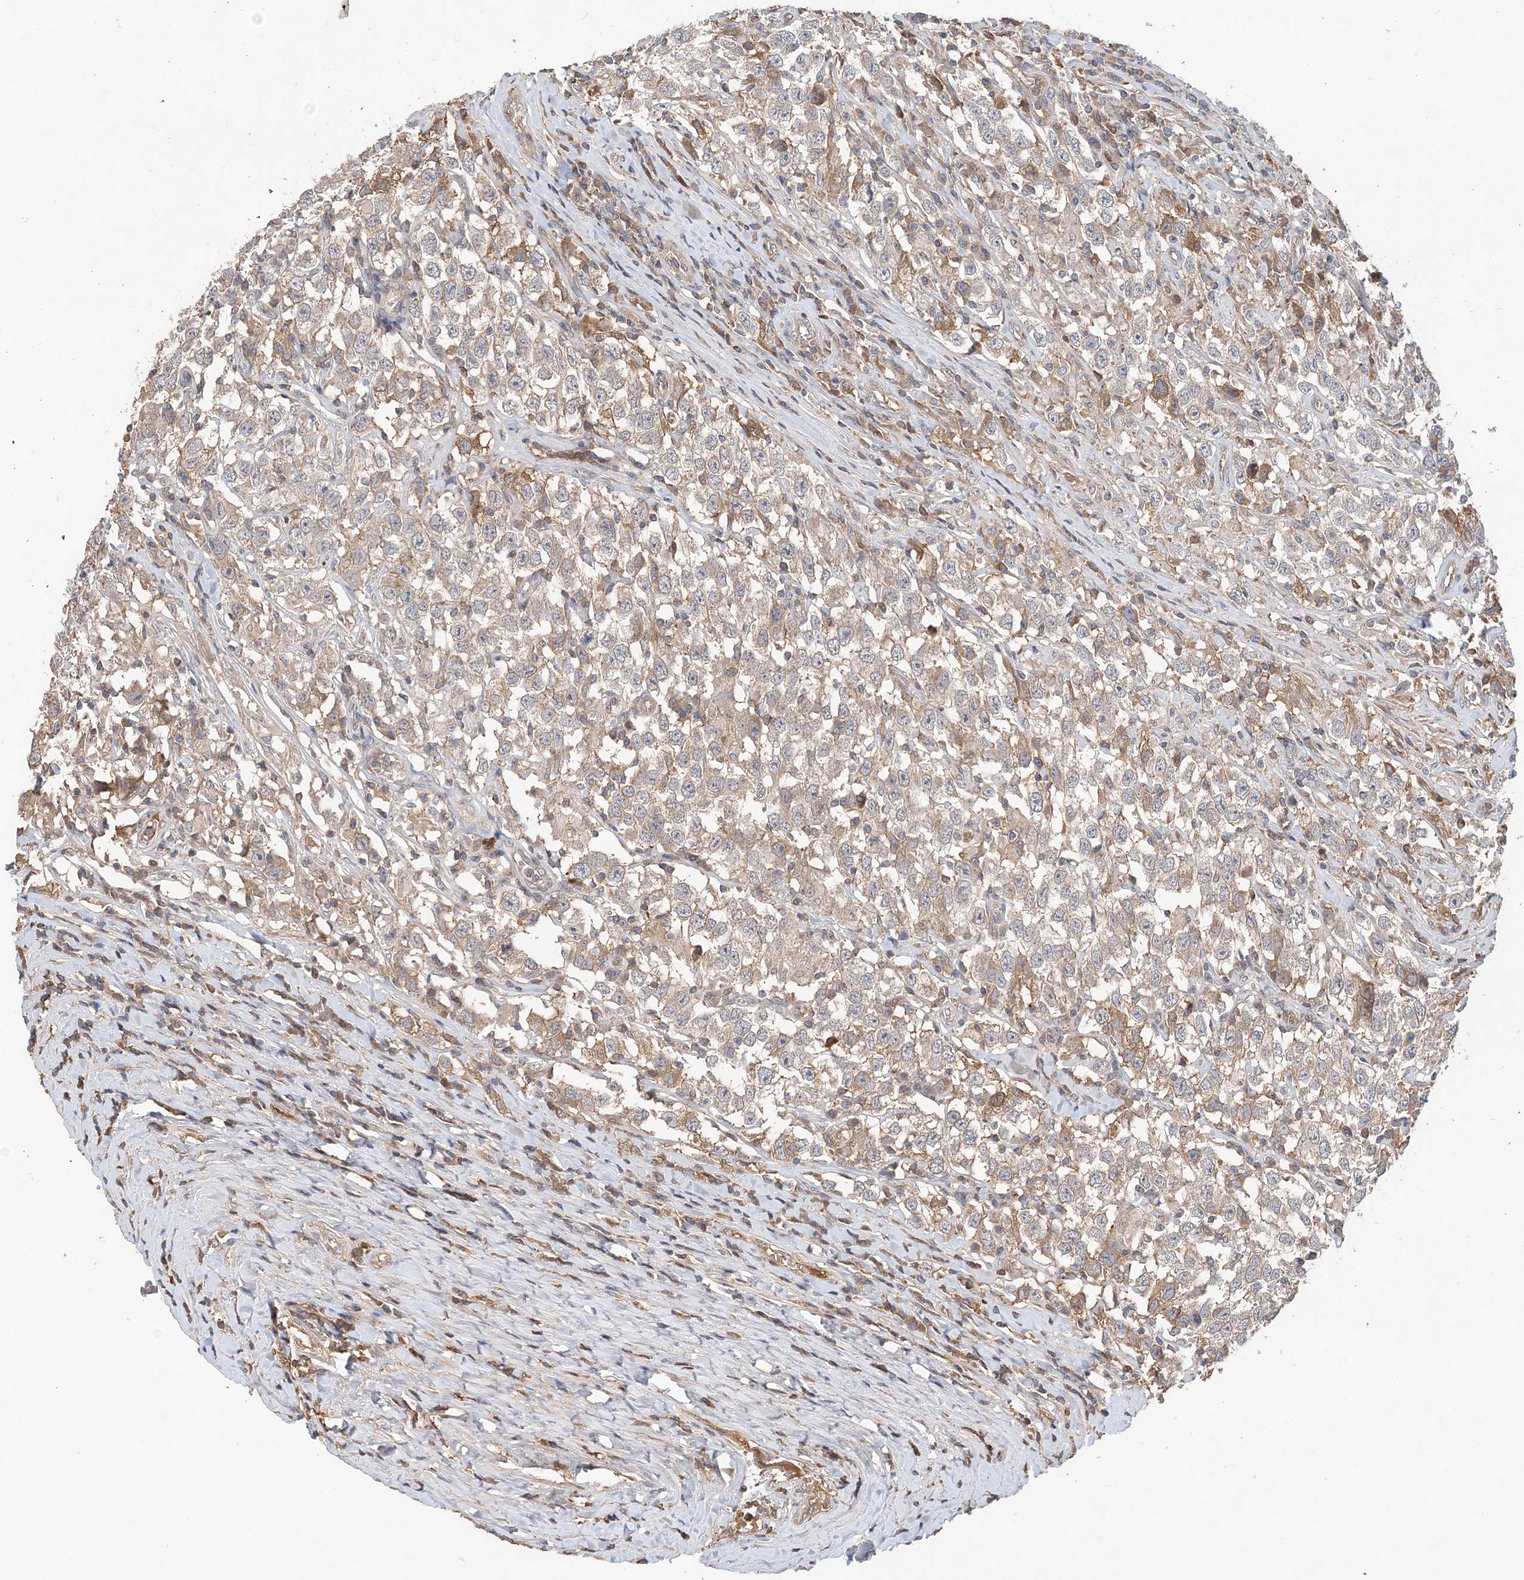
{"staining": {"intensity": "weak", "quantity": ">75%", "location": "cytoplasmic/membranous"}, "tissue": "testis cancer", "cell_type": "Tumor cells", "image_type": "cancer", "snomed": [{"axis": "morphology", "description": "Seminoma, NOS"}, {"axis": "topography", "description": "Testis"}], "caption": "Immunohistochemical staining of seminoma (testis) demonstrates low levels of weak cytoplasmic/membranous protein staining in about >75% of tumor cells.", "gene": "SYCP3", "patient": {"sex": "male", "age": 41}}